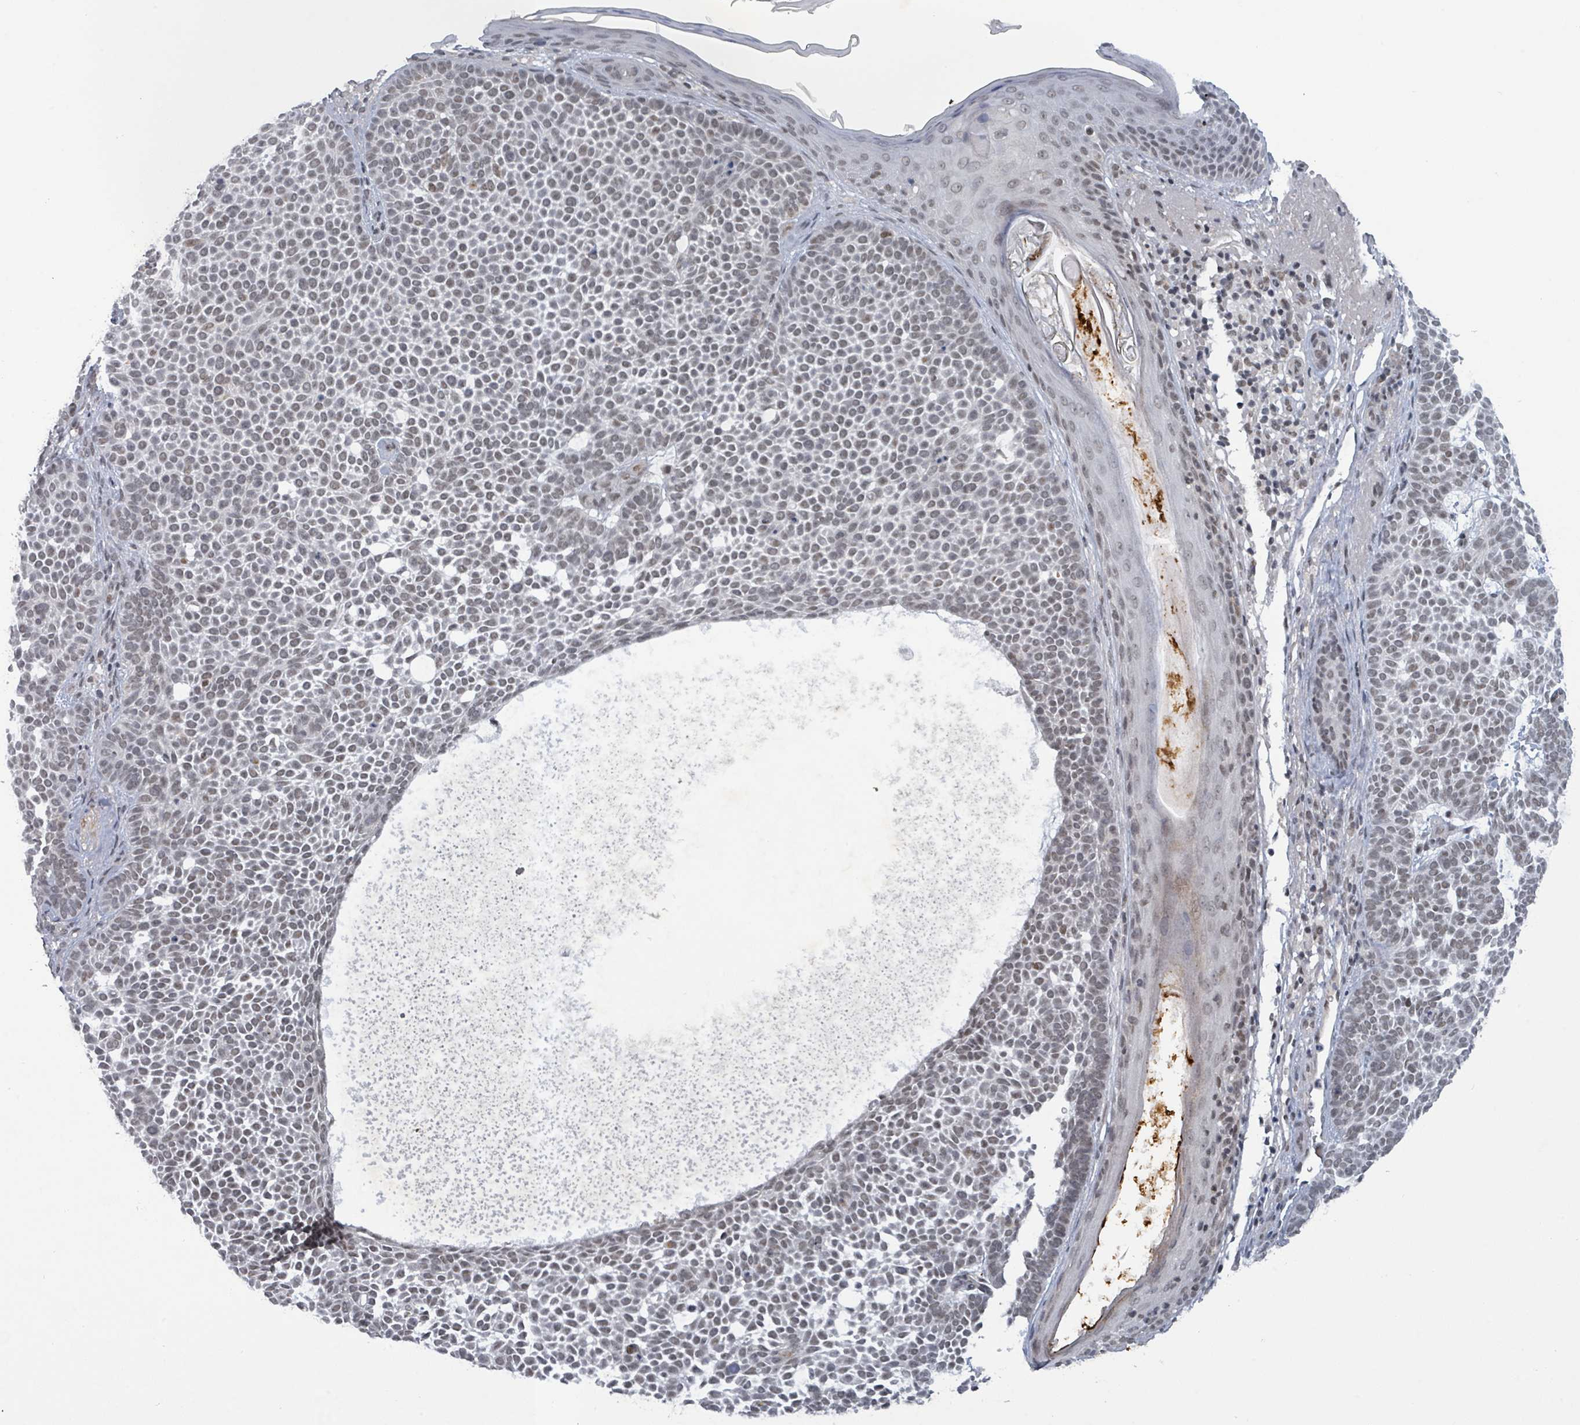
{"staining": {"intensity": "negative", "quantity": "none", "location": "none"}, "tissue": "skin cancer", "cell_type": "Tumor cells", "image_type": "cancer", "snomed": [{"axis": "morphology", "description": "Basal cell carcinoma"}, {"axis": "topography", "description": "Skin"}], "caption": "The immunohistochemistry photomicrograph has no significant staining in tumor cells of basal cell carcinoma (skin) tissue.", "gene": "BANP", "patient": {"sex": "female", "age": 77}}